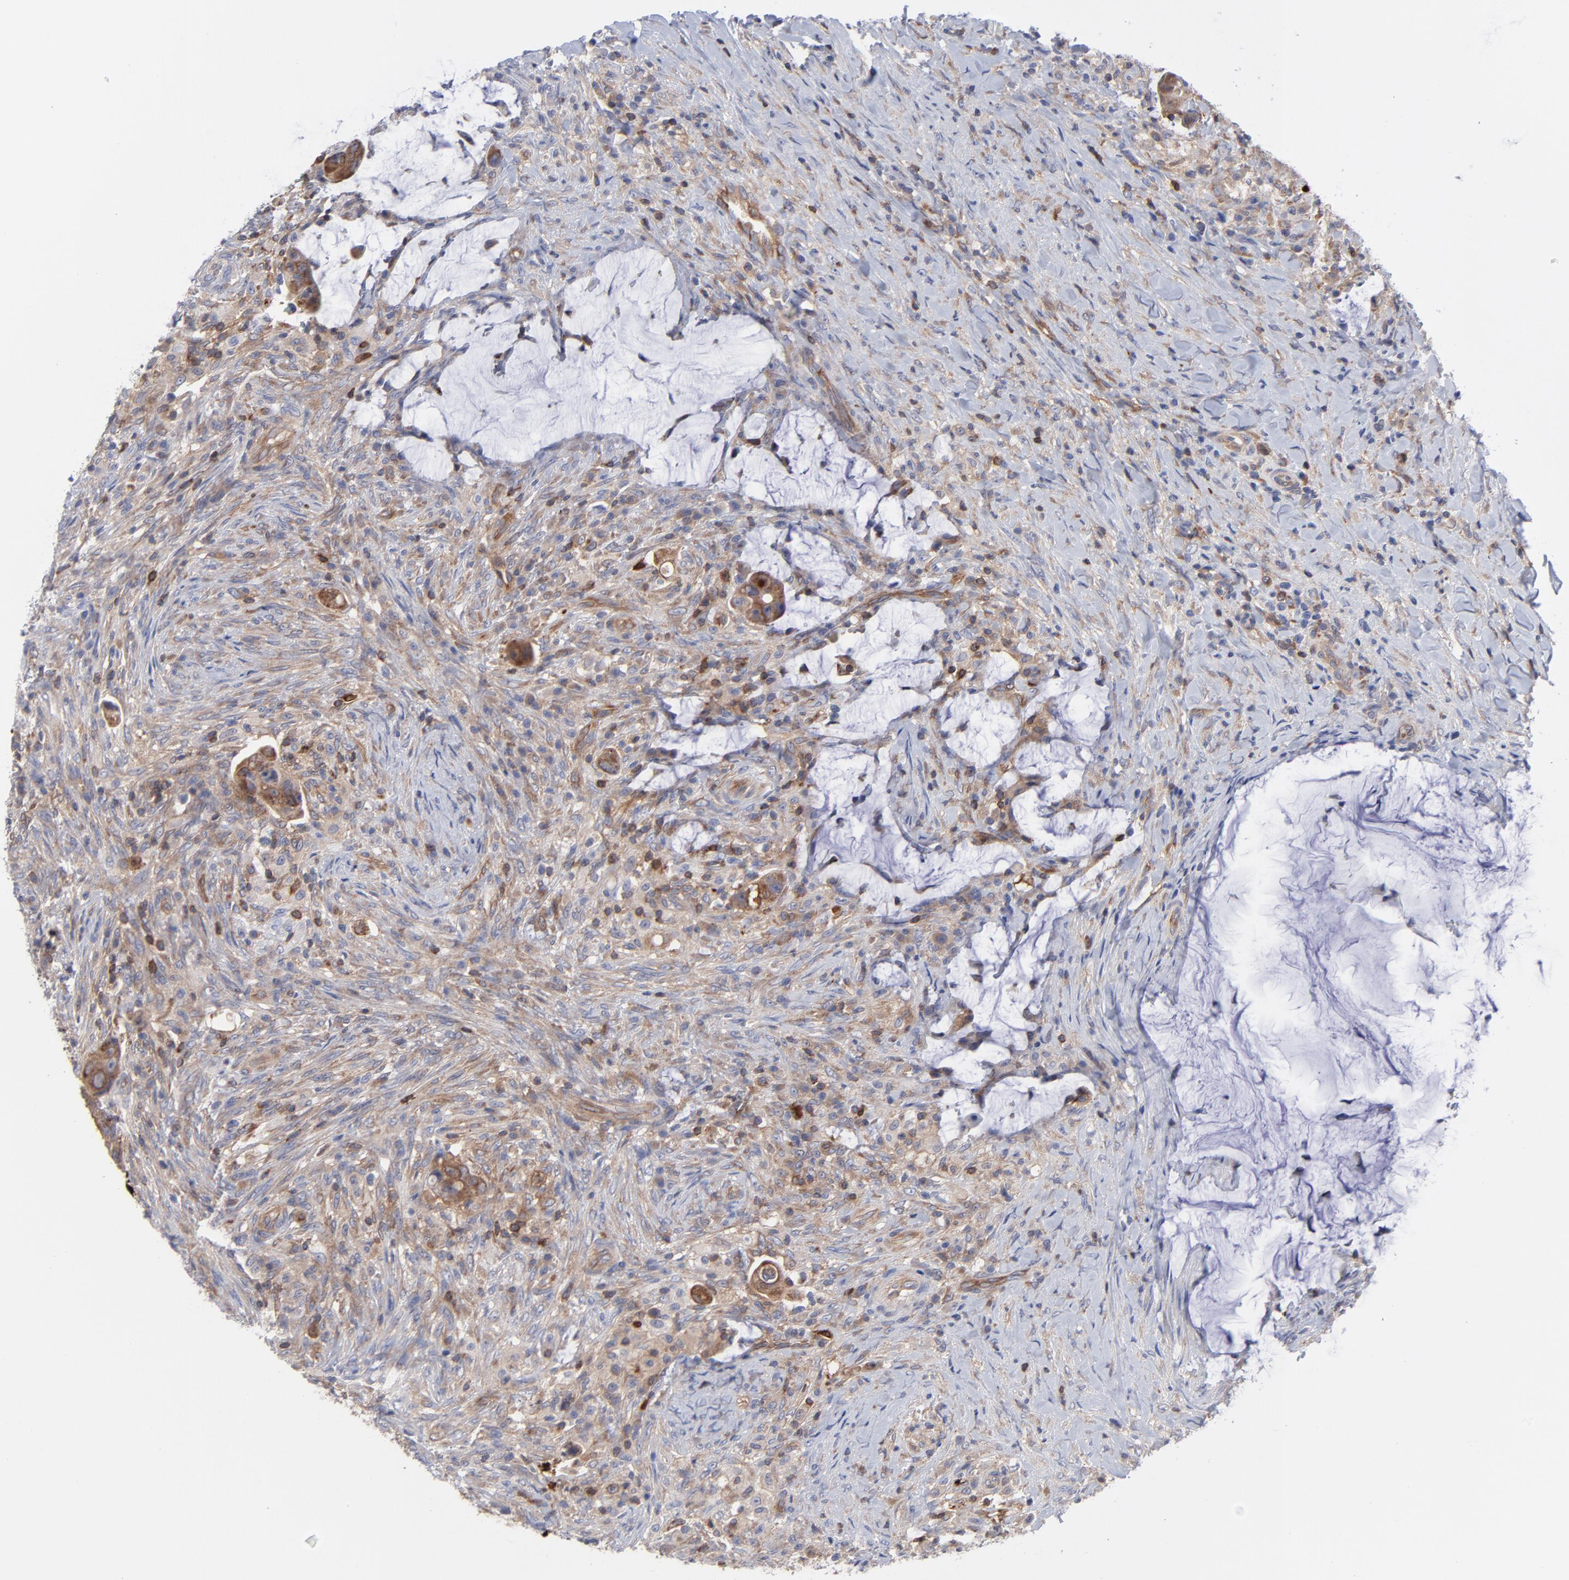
{"staining": {"intensity": "moderate", "quantity": ">75%", "location": "cytoplasmic/membranous"}, "tissue": "colorectal cancer", "cell_type": "Tumor cells", "image_type": "cancer", "snomed": [{"axis": "morphology", "description": "Adenocarcinoma, NOS"}, {"axis": "topography", "description": "Rectum"}], "caption": "Protein staining of adenocarcinoma (colorectal) tissue demonstrates moderate cytoplasmic/membranous staining in approximately >75% of tumor cells.", "gene": "NFKBIA", "patient": {"sex": "female", "age": 71}}